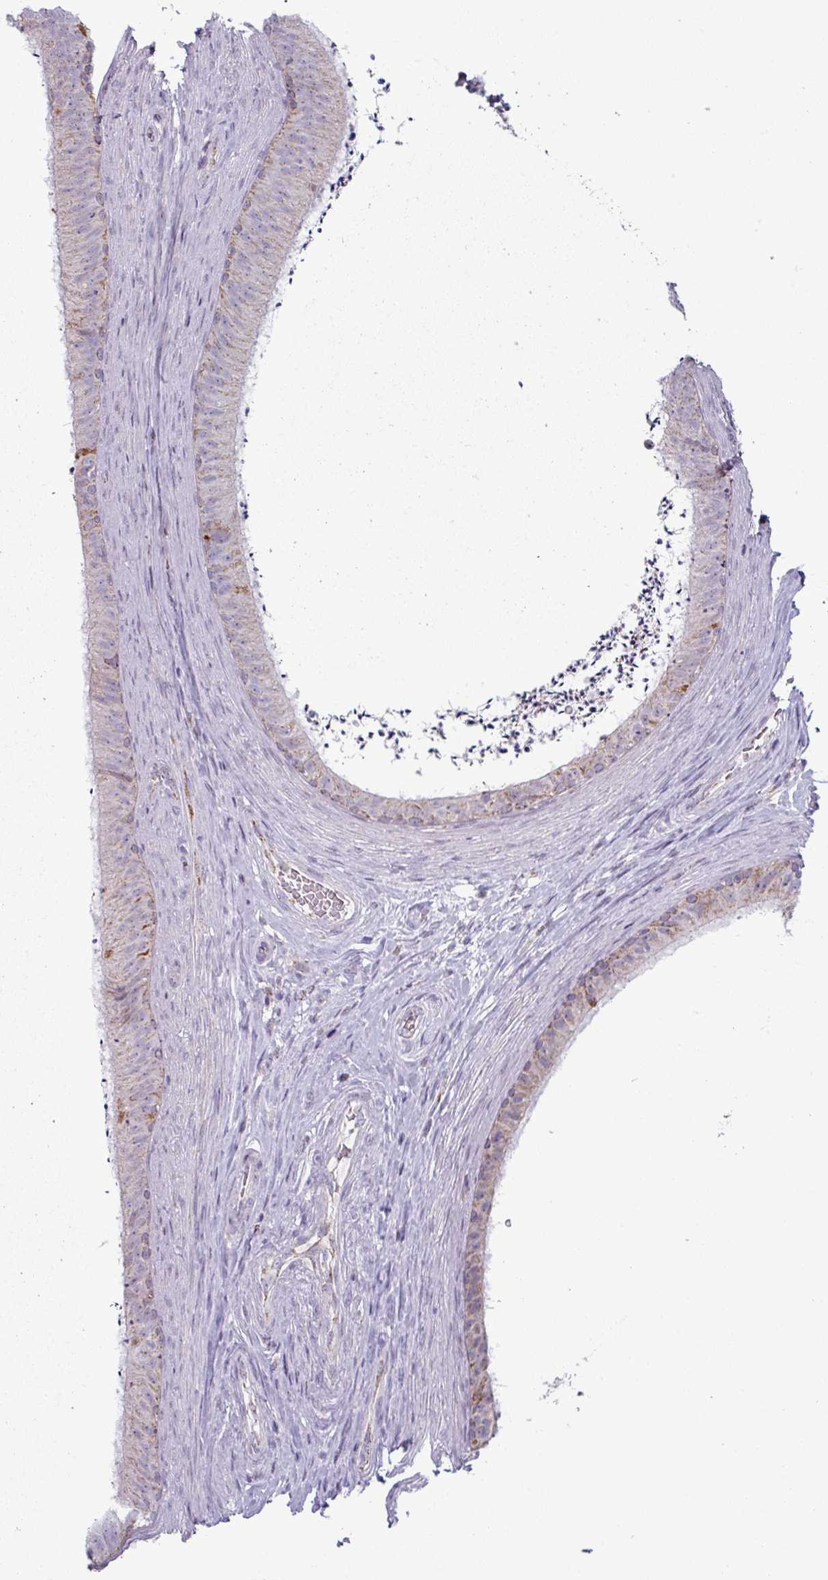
{"staining": {"intensity": "moderate", "quantity": "<25%", "location": "cytoplasmic/membranous"}, "tissue": "epididymis", "cell_type": "Glandular cells", "image_type": "normal", "snomed": [{"axis": "morphology", "description": "Normal tissue, NOS"}, {"axis": "topography", "description": "Testis"}, {"axis": "topography", "description": "Epididymis"}], "caption": "IHC of benign epididymis shows low levels of moderate cytoplasmic/membranous positivity in about <25% of glandular cells.", "gene": "ZNF615", "patient": {"sex": "male", "age": 41}}